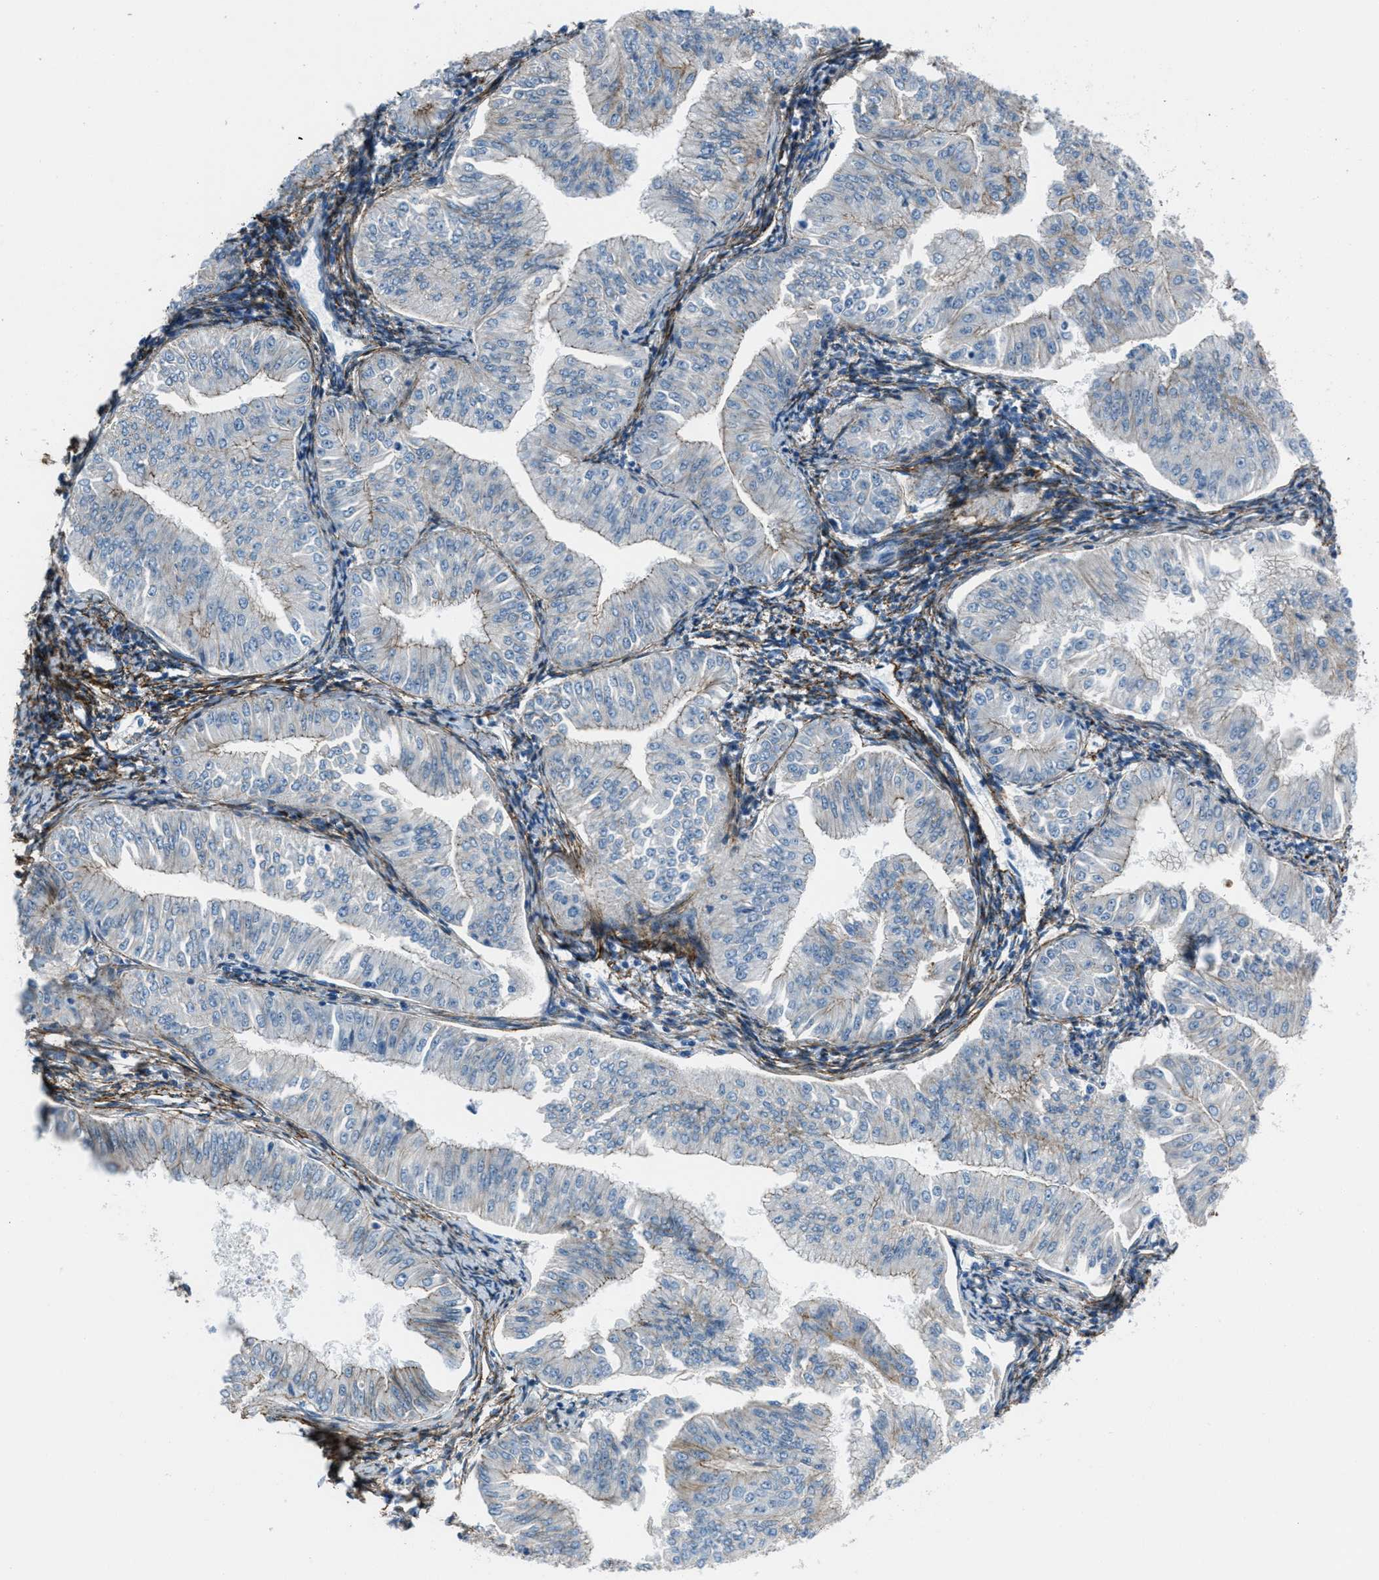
{"staining": {"intensity": "weak", "quantity": "<25%", "location": "cytoplasmic/membranous"}, "tissue": "endometrial cancer", "cell_type": "Tumor cells", "image_type": "cancer", "snomed": [{"axis": "morphology", "description": "Normal tissue, NOS"}, {"axis": "morphology", "description": "Adenocarcinoma, NOS"}, {"axis": "topography", "description": "Endometrium"}], "caption": "Tumor cells show no significant staining in adenocarcinoma (endometrial). (DAB IHC visualized using brightfield microscopy, high magnification).", "gene": "FBN1", "patient": {"sex": "female", "age": 53}}